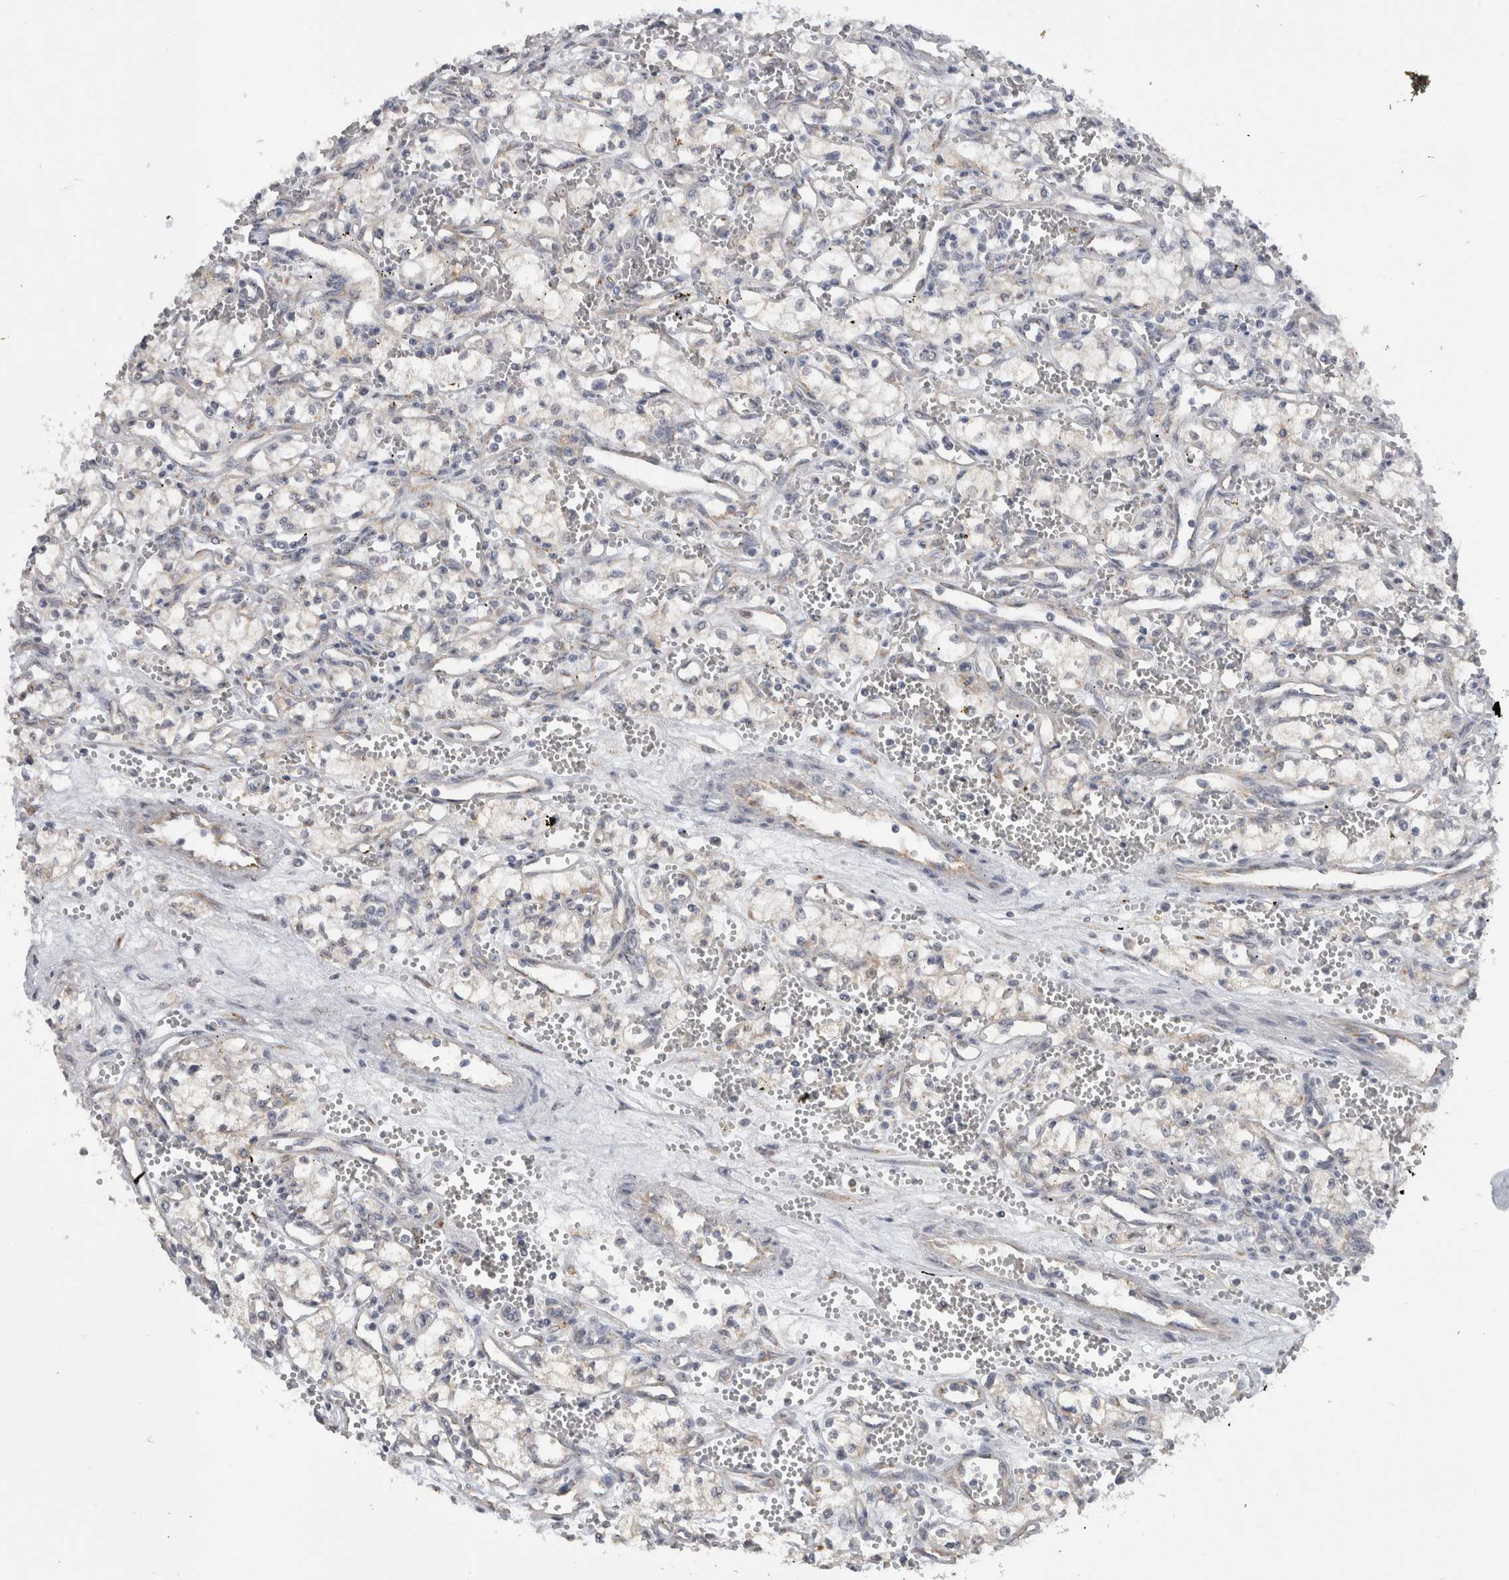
{"staining": {"intensity": "negative", "quantity": "none", "location": "none"}, "tissue": "renal cancer", "cell_type": "Tumor cells", "image_type": "cancer", "snomed": [{"axis": "morphology", "description": "Adenocarcinoma, NOS"}, {"axis": "topography", "description": "Kidney"}], "caption": "High magnification brightfield microscopy of renal cancer stained with DAB (brown) and counterstained with hematoxylin (blue): tumor cells show no significant staining.", "gene": "DYRK2", "patient": {"sex": "male", "age": 59}}